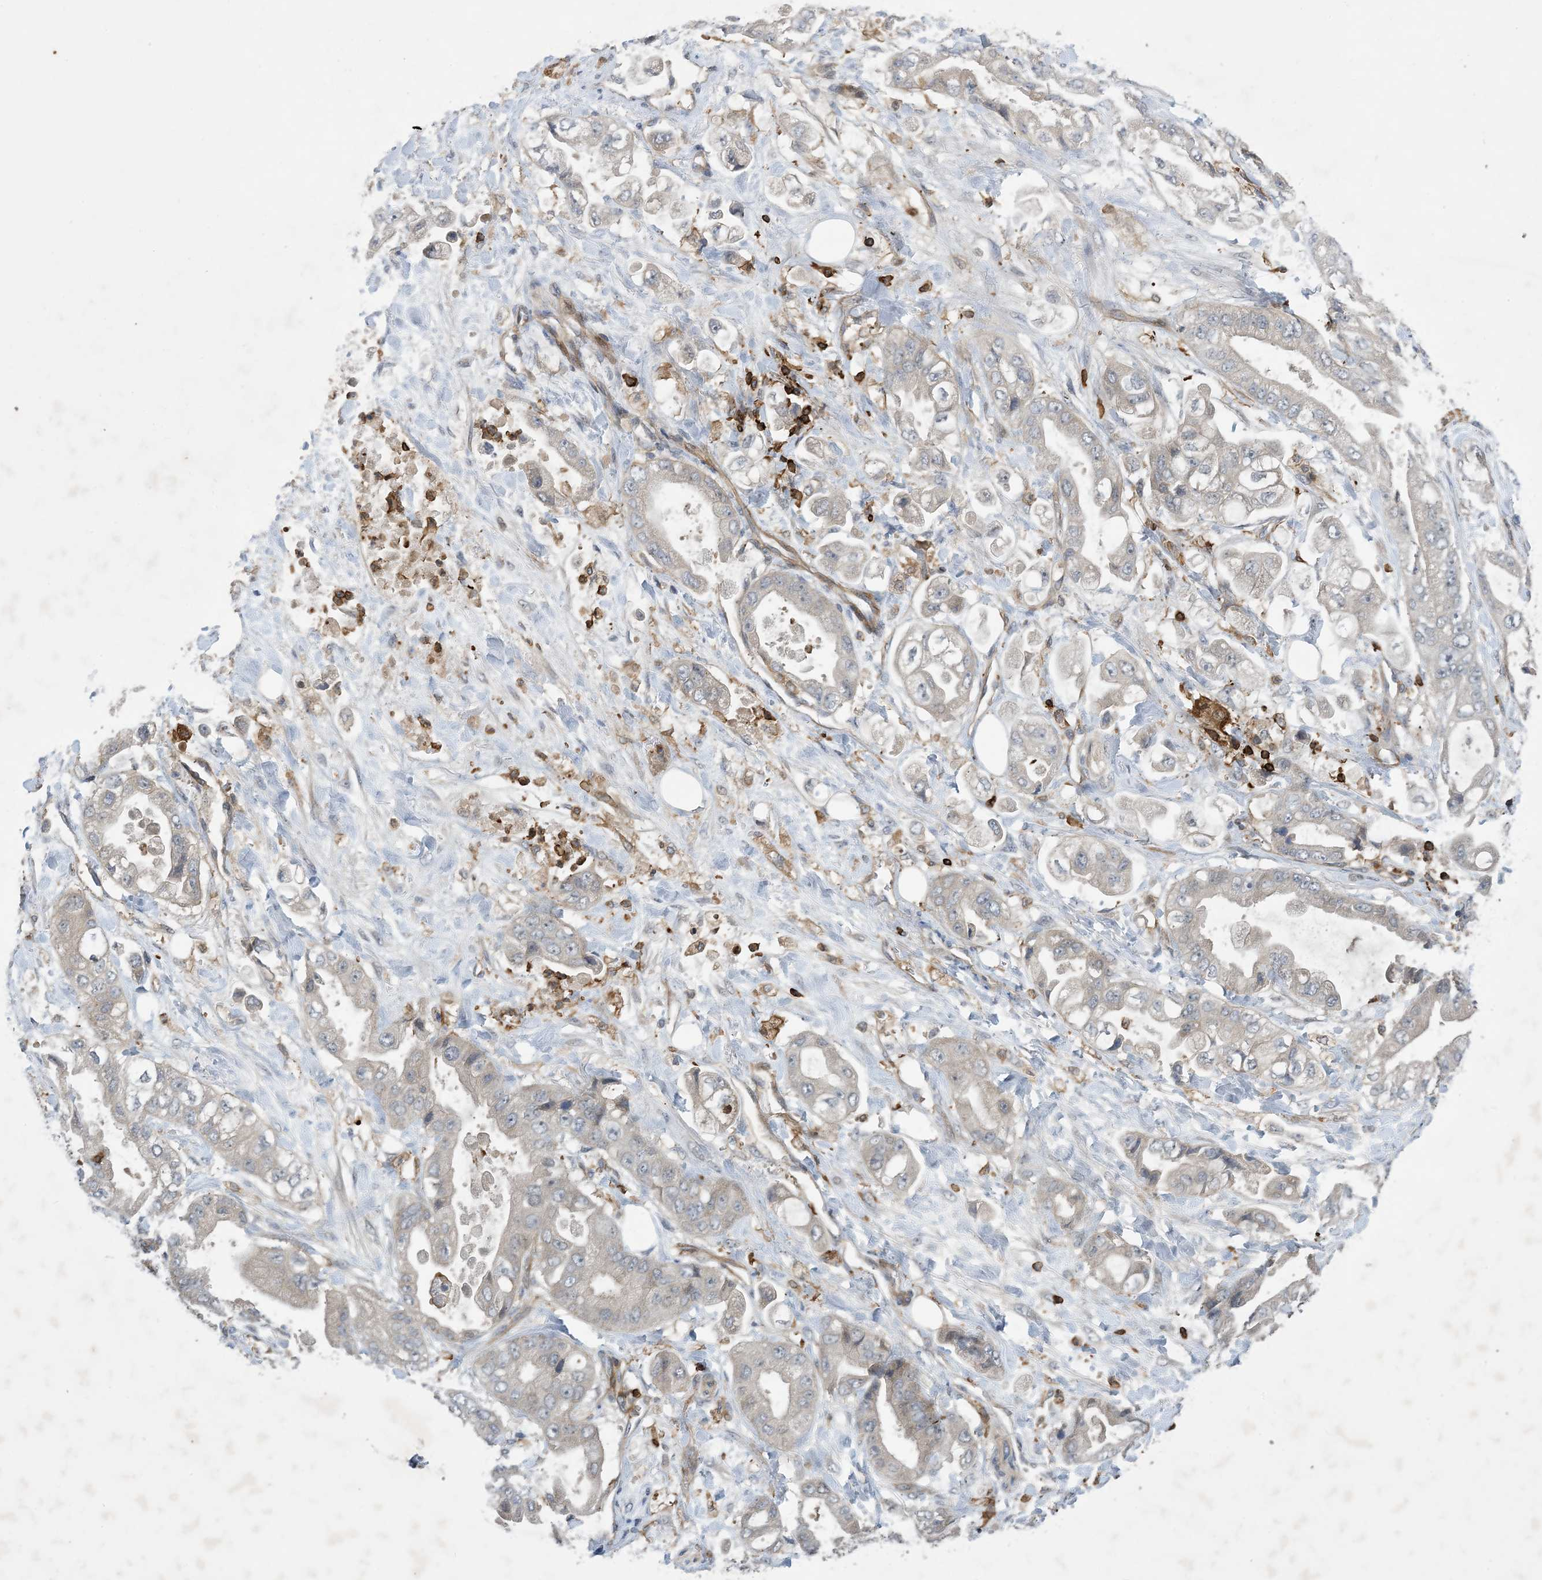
{"staining": {"intensity": "weak", "quantity": "<25%", "location": "cytoplasmic/membranous"}, "tissue": "stomach cancer", "cell_type": "Tumor cells", "image_type": "cancer", "snomed": [{"axis": "morphology", "description": "Adenocarcinoma, NOS"}, {"axis": "topography", "description": "Stomach"}], "caption": "This is an IHC histopathology image of stomach cancer. There is no expression in tumor cells.", "gene": "AK9", "patient": {"sex": "male", "age": 62}}